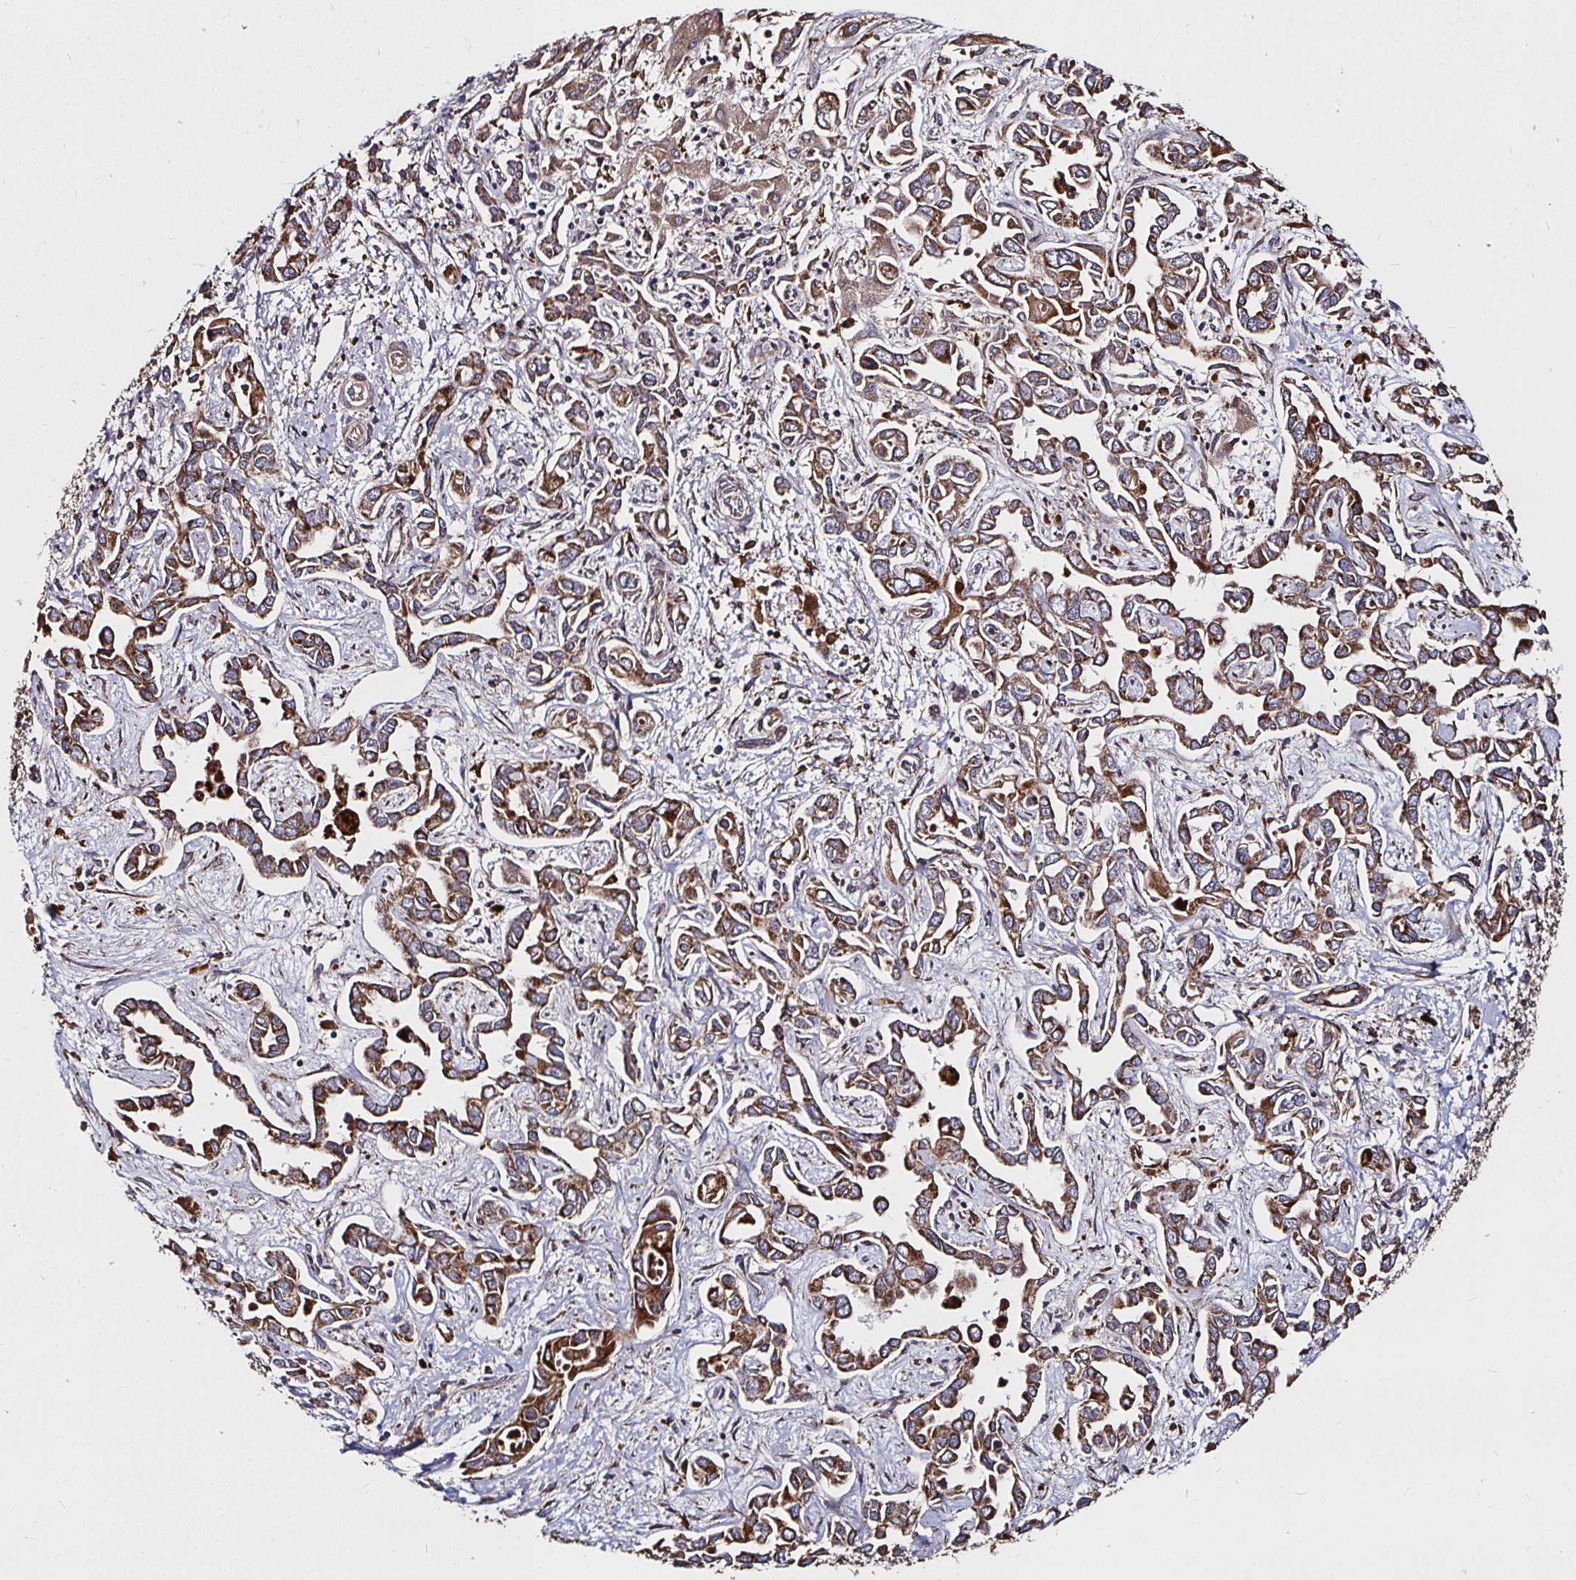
{"staining": {"intensity": "moderate", "quantity": ">75%", "location": "cytoplasmic/membranous"}, "tissue": "liver cancer", "cell_type": "Tumor cells", "image_type": "cancer", "snomed": [{"axis": "morphology", "description": "Cholangiocarcinoma"}, {"axis": "topography", "description": "Liver"}], "caption": "Liver cancer stained with a protein marker shows moderate staining in tumor cells.", "gene": "MLST8", "patient": {"sex": "female", "age": 64}}